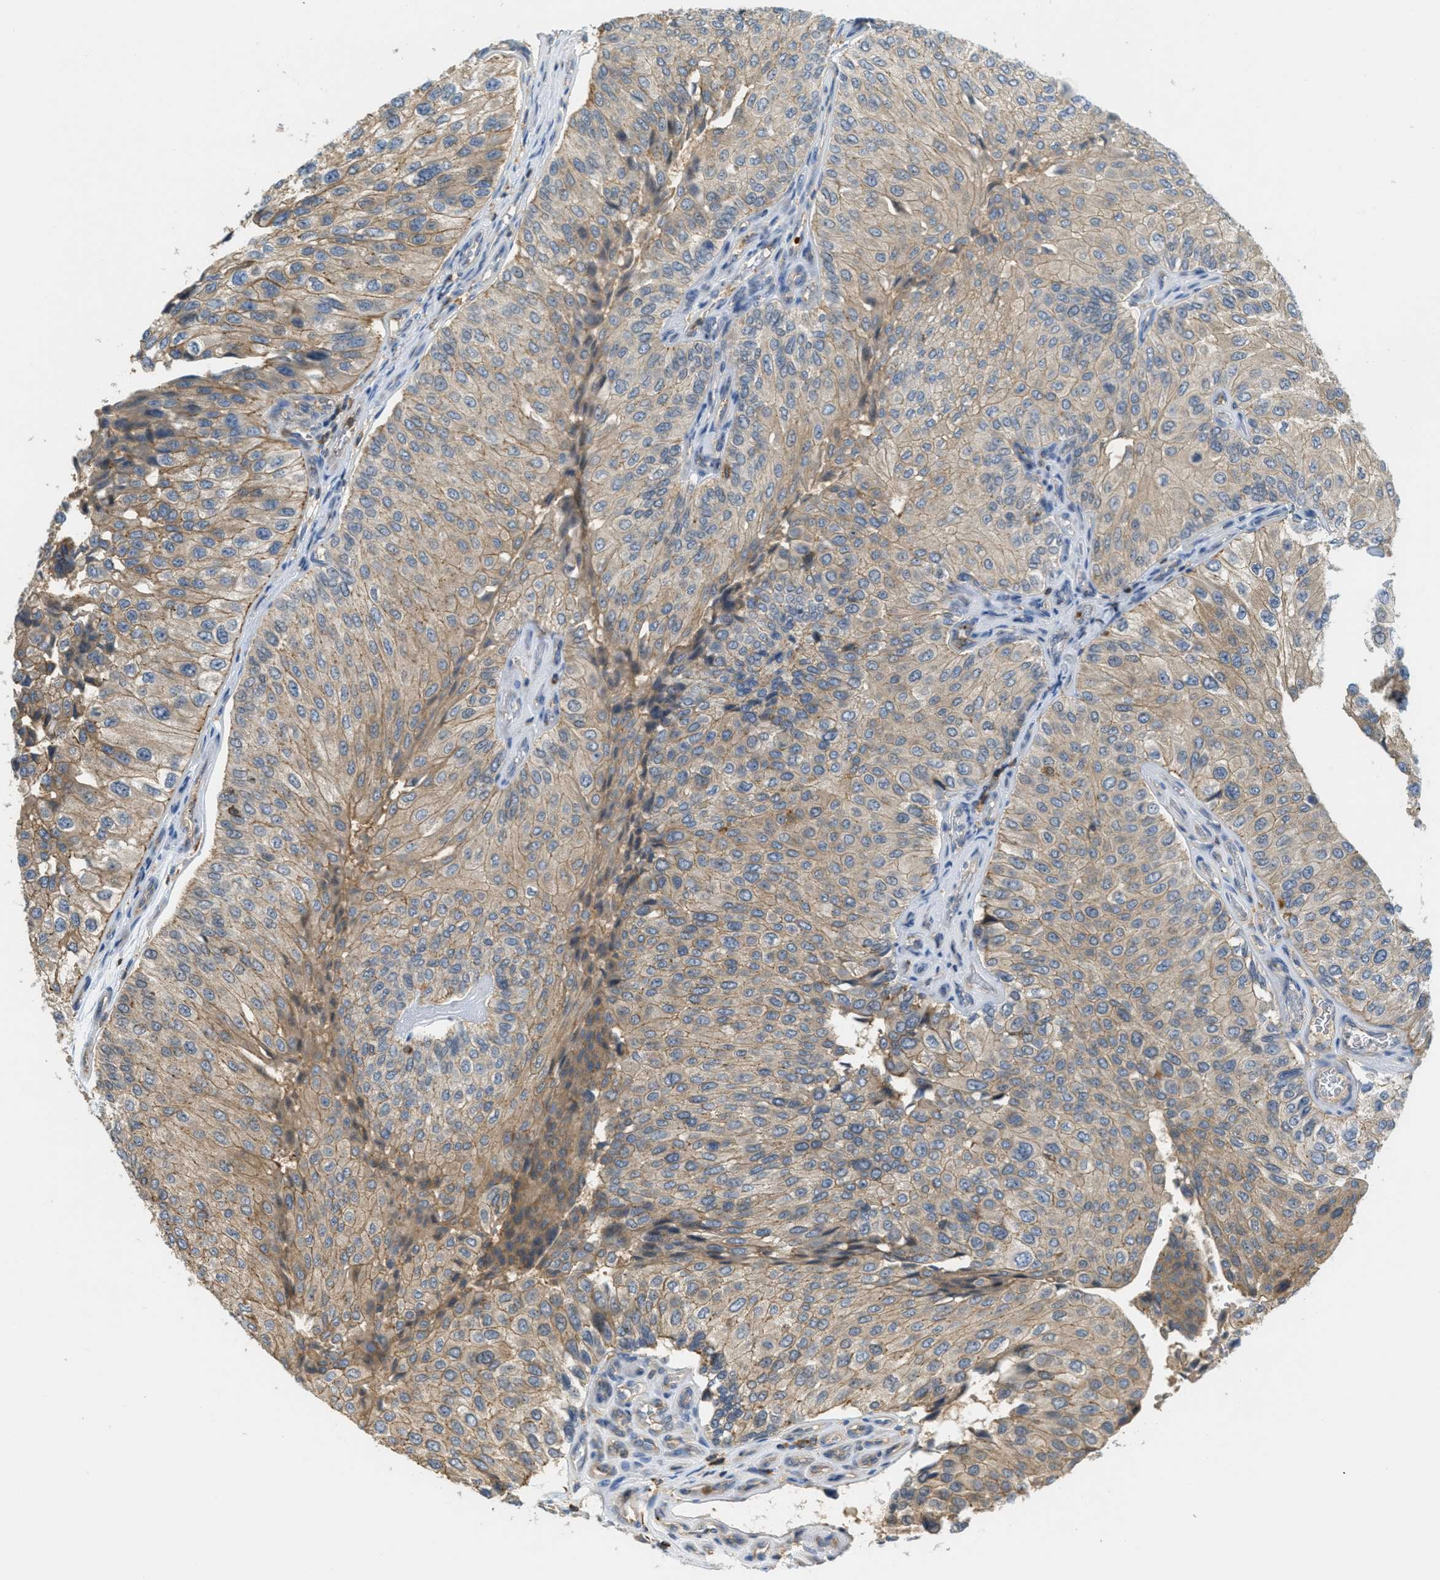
{"staining": {"intensity": "weak", "quantity": ">75%", "location": "cytoplasmic/membranous"}, "tissue": "urothelial cancer", "cell_type": "Tumor cells", "image_type": "cancer", "snomed": [{"axis": "morphology", "description": "Urothelial carcinoma, High grade"}, {"axis": "topography", "description": "Kidney"}, {"axis": "topography", "description": "Urinary bladder"}], "caption": "Protein staining of urothelial cancer tissue reveals weak cytoplasmic/membranous expression in approximately >75% of tumor cells. (DAB (3,3'-diaminobenzidine) IHC with brightfield microscopy, high magnification).", "gene": "GRIK2", "patient": {"sex": "male", "age": 77}}